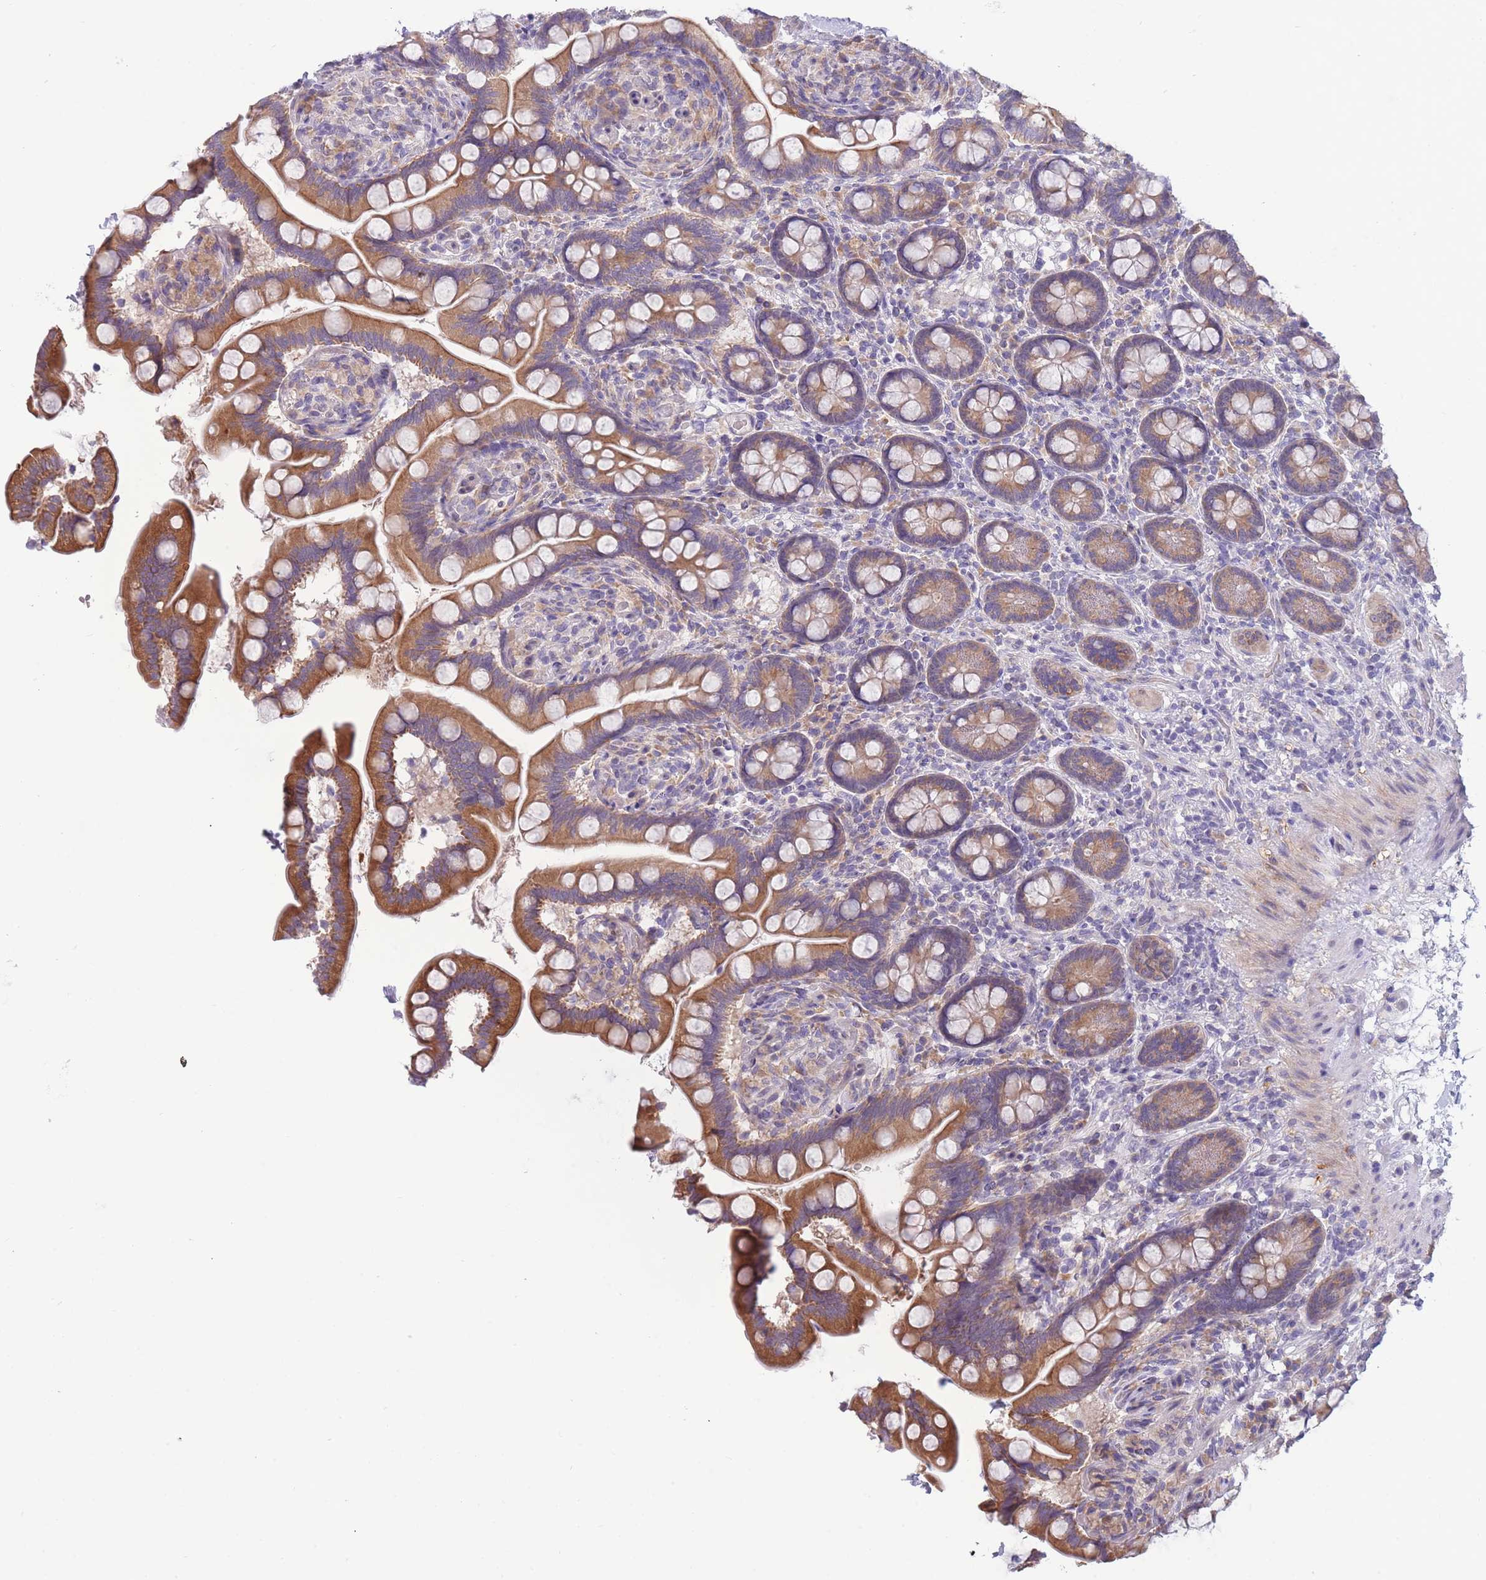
{"staining": {"intensity": "moderate", "quantity": ">75%", "location": "cytoplasmic/membranous"}, "tissue": "small intestine", "cell_type": "Glandular cells", "image_type": "normal", "snomed": [{"axis": "morphology", "description": "Normal tissue, NOS"}, {"axis": "topography", "description": "Small intestine"}], "caption": "Protein staining of unremarkable small intestine demonstrates moderate cytoplasmic/membranous positivity in approximately >75% of glandular cells.", "gene": "NDUFAF6", "patient": {"sex": "female", "age": 64}}